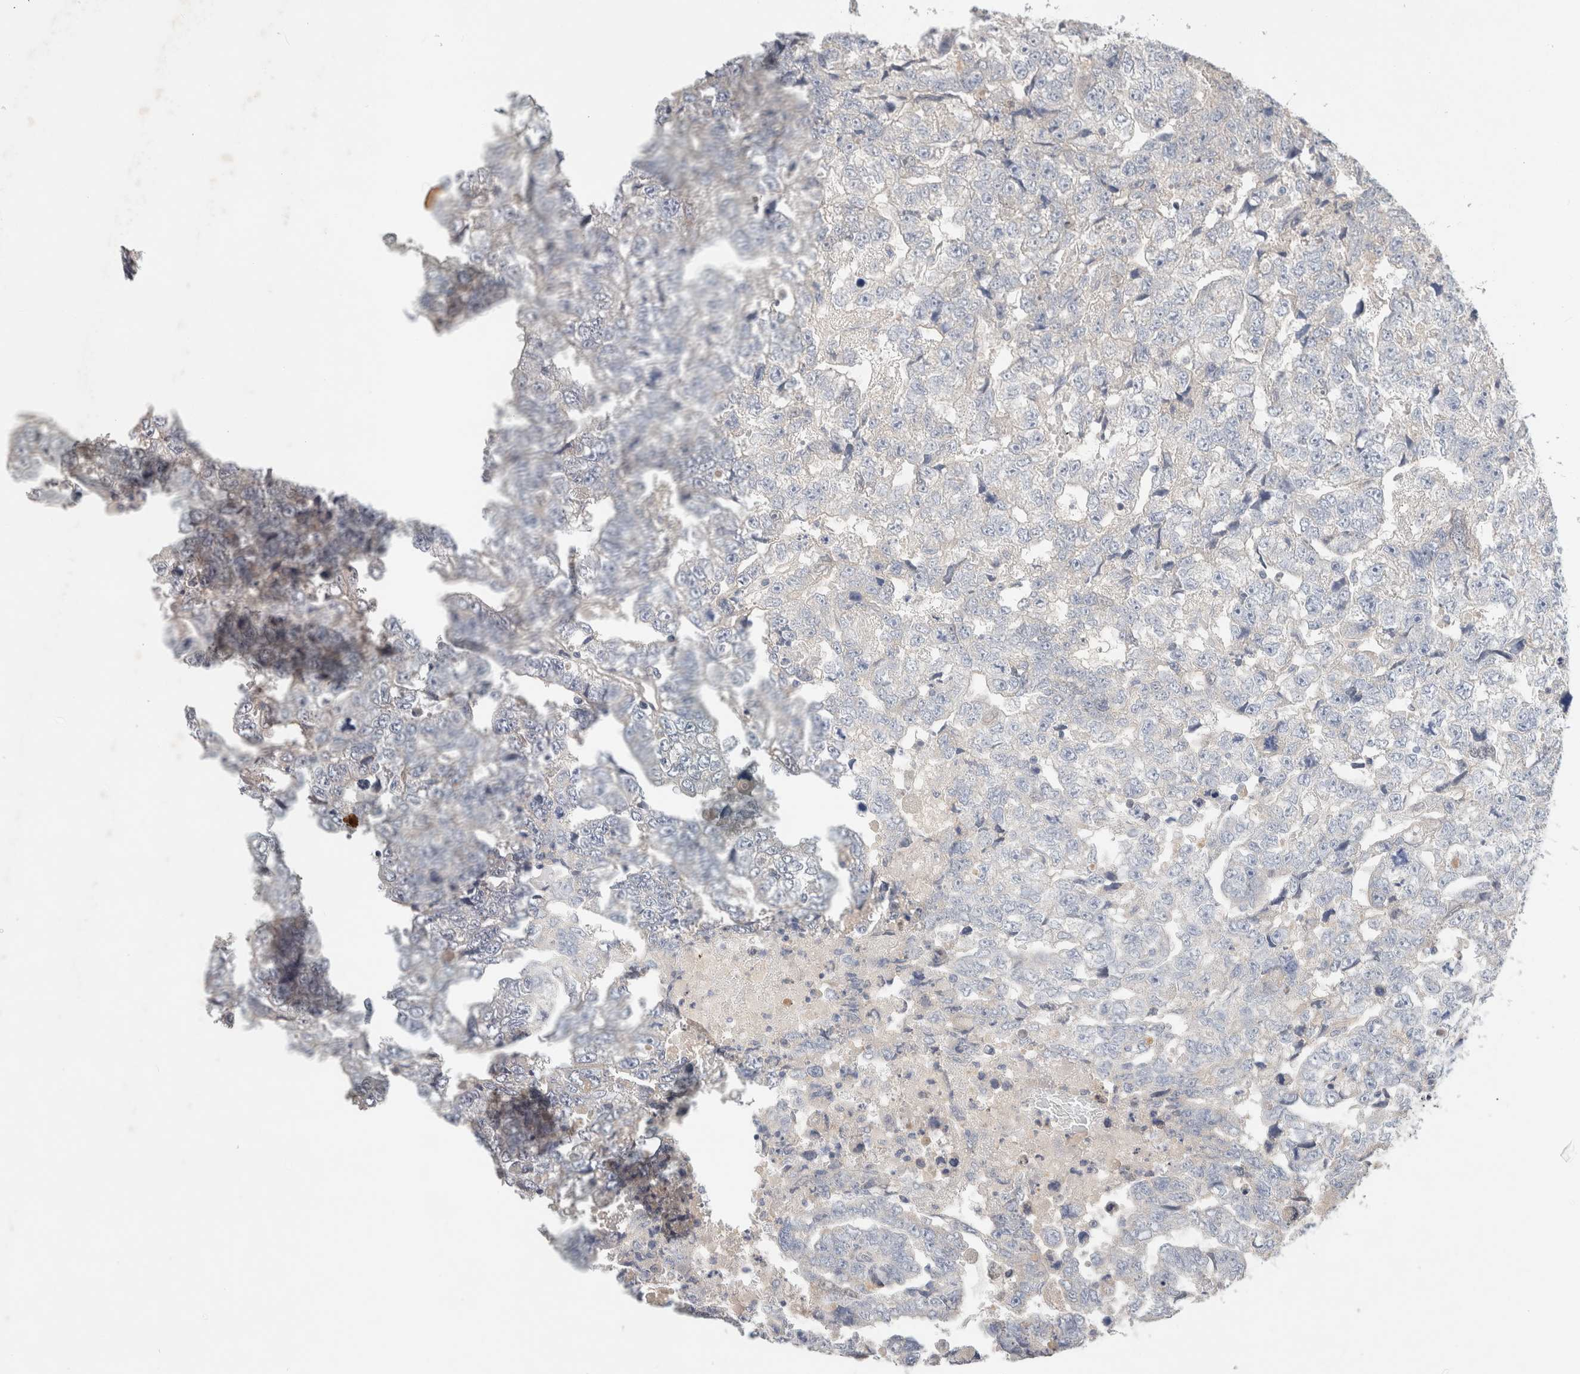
{"staining": {"intensity": "negative", "quantity": "none", "location": "none"}, "tissue": "testis cancer", "cell_type": "Tumor cells", "image_type": "cancer", "snomed": [{"axis": "morphology", "description": "Carcinoma, Embryonal, NOS"}, {"axis": "topography", "description": "Testis"}], "caption": "IHC image of neoplastic tissue: human testis cancer (embryonal carcinoma) stained with DAB (3,3'-diaminobenzidine) reveals no significant protein expression in tumor cells. (Stains: DAB (3,3'-diaminobenzidine) IHC with hematoxylin counter stain, Microscopy: brightfield microscopy at high magnification).", "gene": "MPP2", "patient": {"sex": "male", "age": 36}}